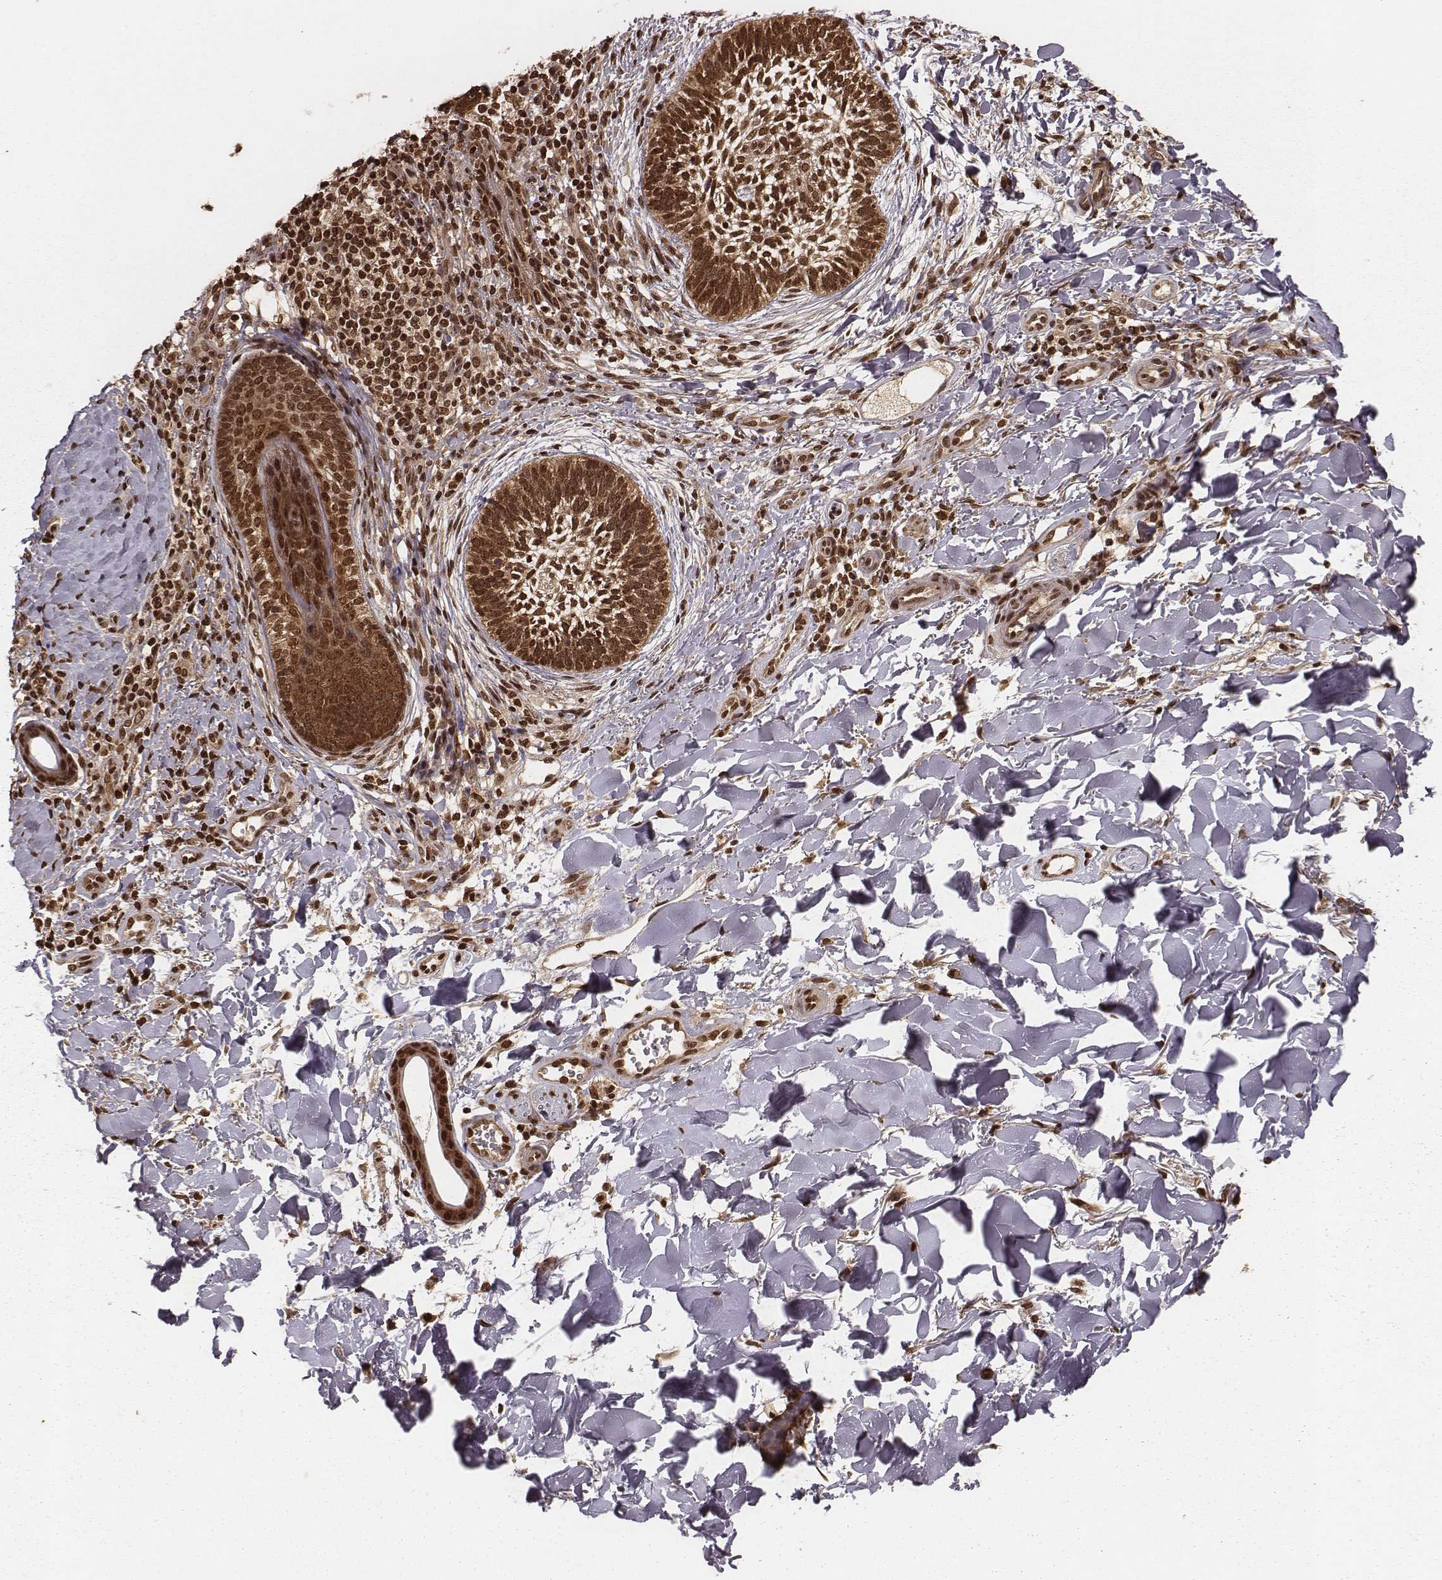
{"staining": {"intensity": "moderate", "quantity": ">75%", "location": "cytoplasmic/membranous,nuclear"}, "tissue": "skin cancer", "cell_type": "Tumor cells", "image_type": "cancer", "snomed": [{"axis": "morphology", "description": "Normal tissue, NOS"}, {"axis": "morphology", "description": "Basal cell carcinoma"}, {"axis": "topography", "description": "Skin"}], "caption": "Approximately >75% of tumor cells in human skin cancer (basal cell carcinoma) display moderate cytoplasmic/membranous and nuclear protein positivity as visualized by brown immunohistochemical staining.", "gene": "NFX1", "patient": {"sex": "male", "age": 46}}